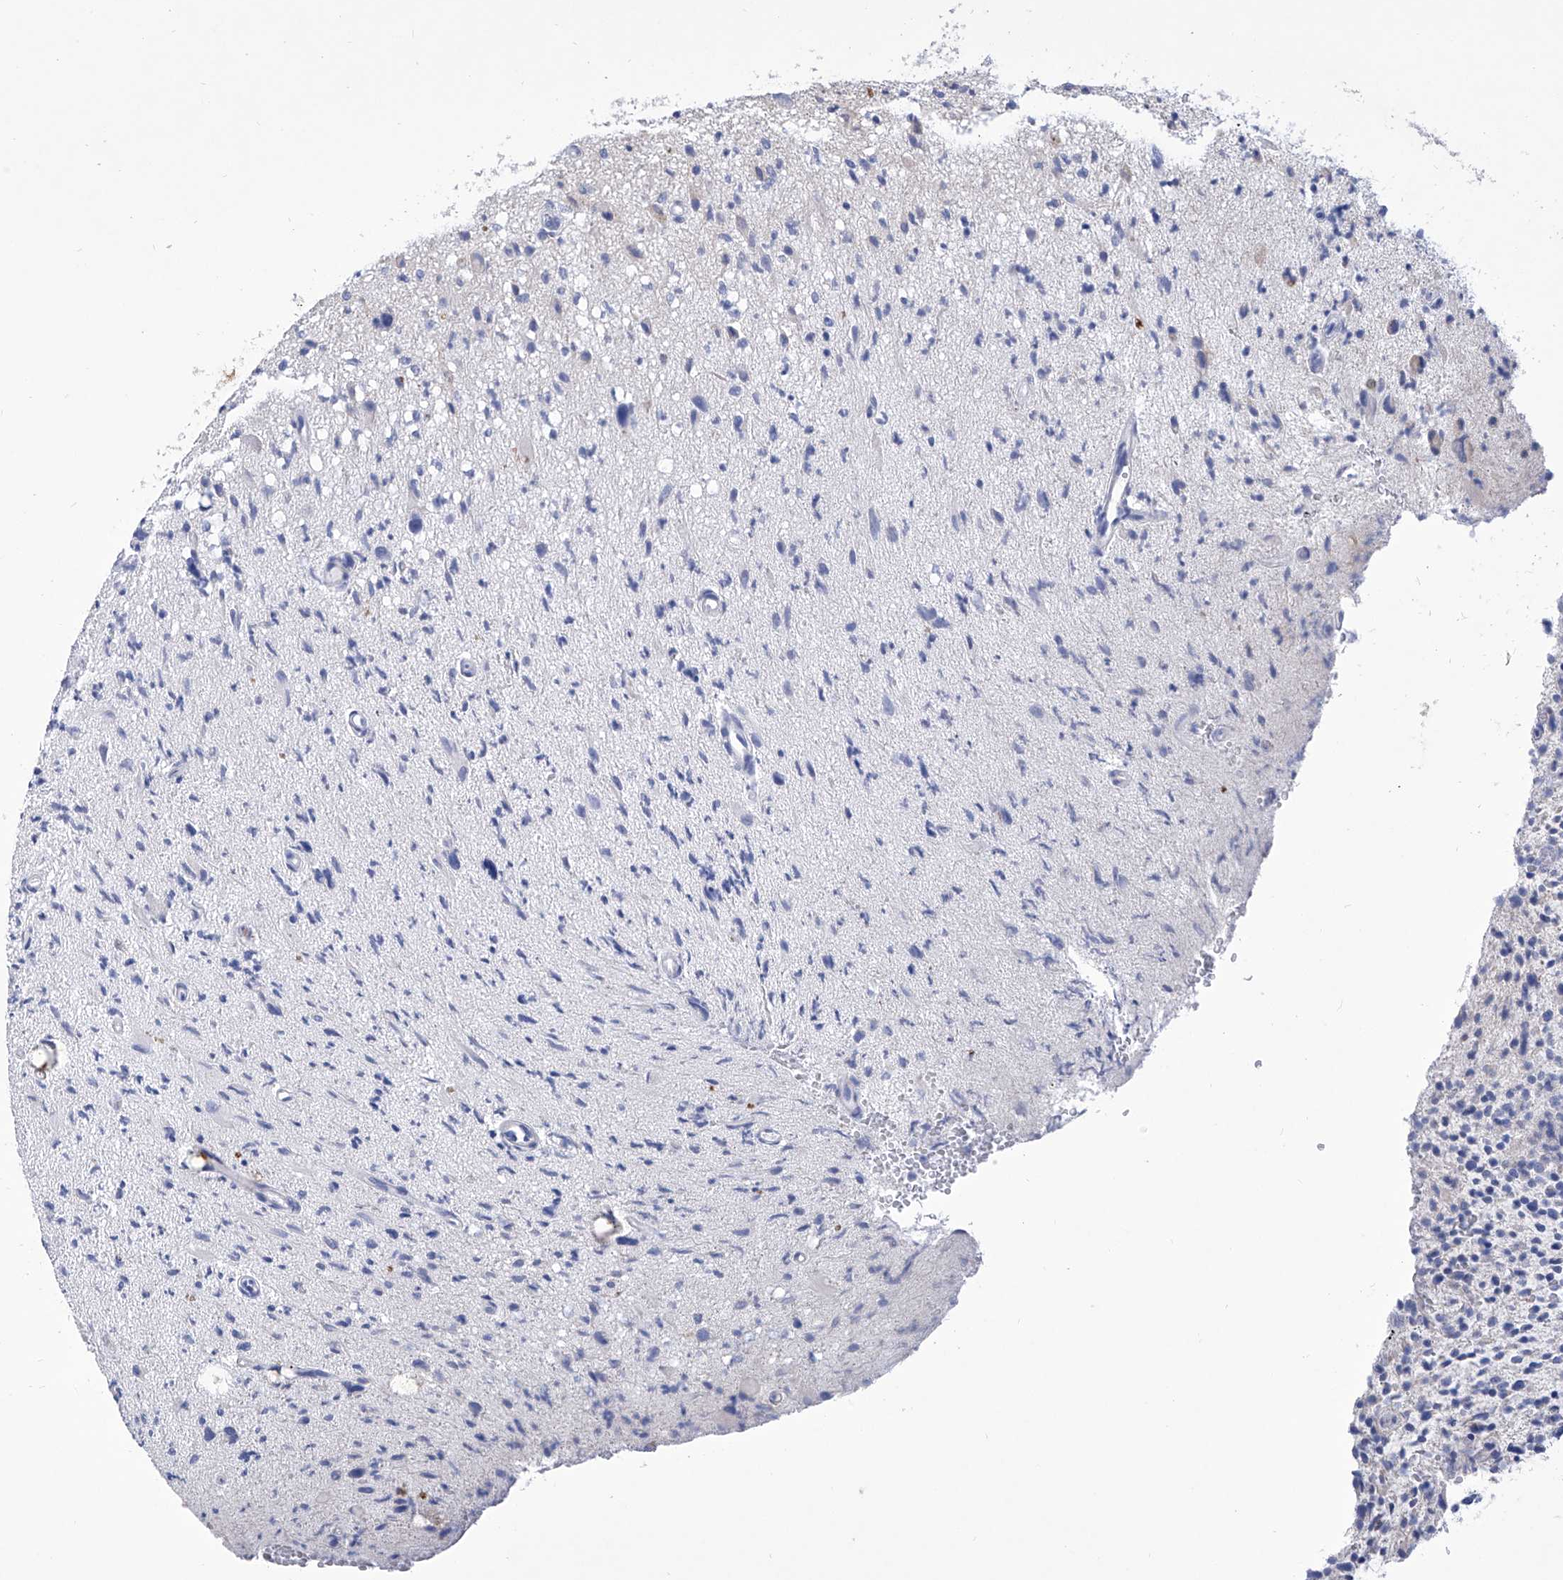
{"staining": {"intensity": "negative", "quantity": "none", "location": "none"}, "tissue": "glioma", "cell_type": "Tumor cells", "image_type": "cancer", "snomed": [{"axis": "morphology", "description": "Glioma, malignant, High grade"}, {"axis": "topography", "description": "Brain"}], "caption": "An IHC image of malignant glioma (high-grade) is shown. There is no staining in tumor cells of malignant glioma (high-grade).", "gene": "IFNL2", "patient": {"sex": "male", "age": 48}}